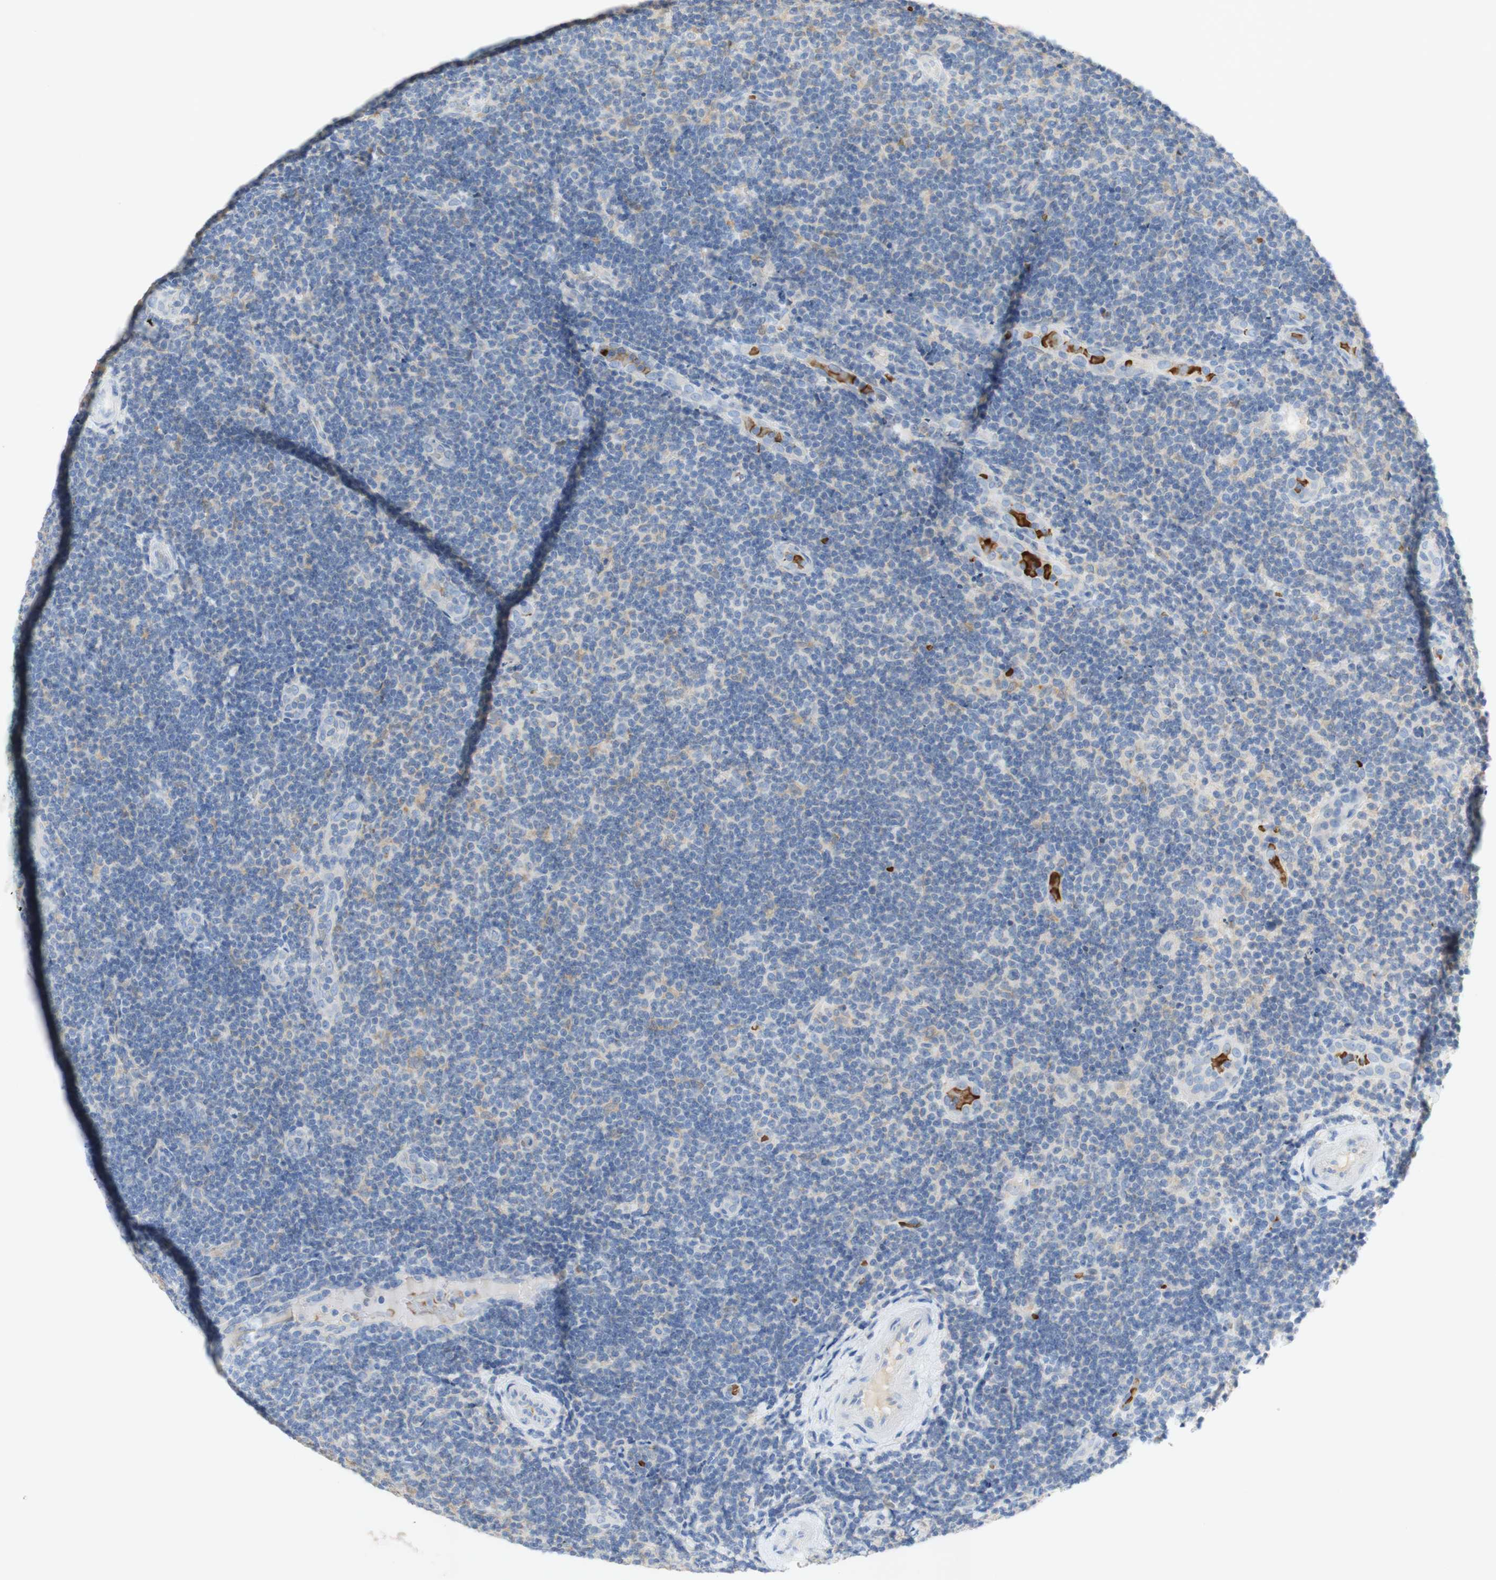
{"staining": {"intensity": "negative", "quantity": "none", "location": "none"}, "tissue": "lymphoma", "cell_type": "Tumor cells", "image_type": "cancer", "snomed": [{"axis": "morphology", "description": "Malignant lymphoma, non-Hodgkin's type, Low grade"}, {"axis": "topography", "description": "Lymph node"}], "caption": "This is an immunohistochemistry (IHC) histopathology image of low-grade malignant lymphoma, non-Hodgkin's type. There is no staining in tumor cells.", "gene": "EPO", "patient": {"sex": "male", "age": 83}}